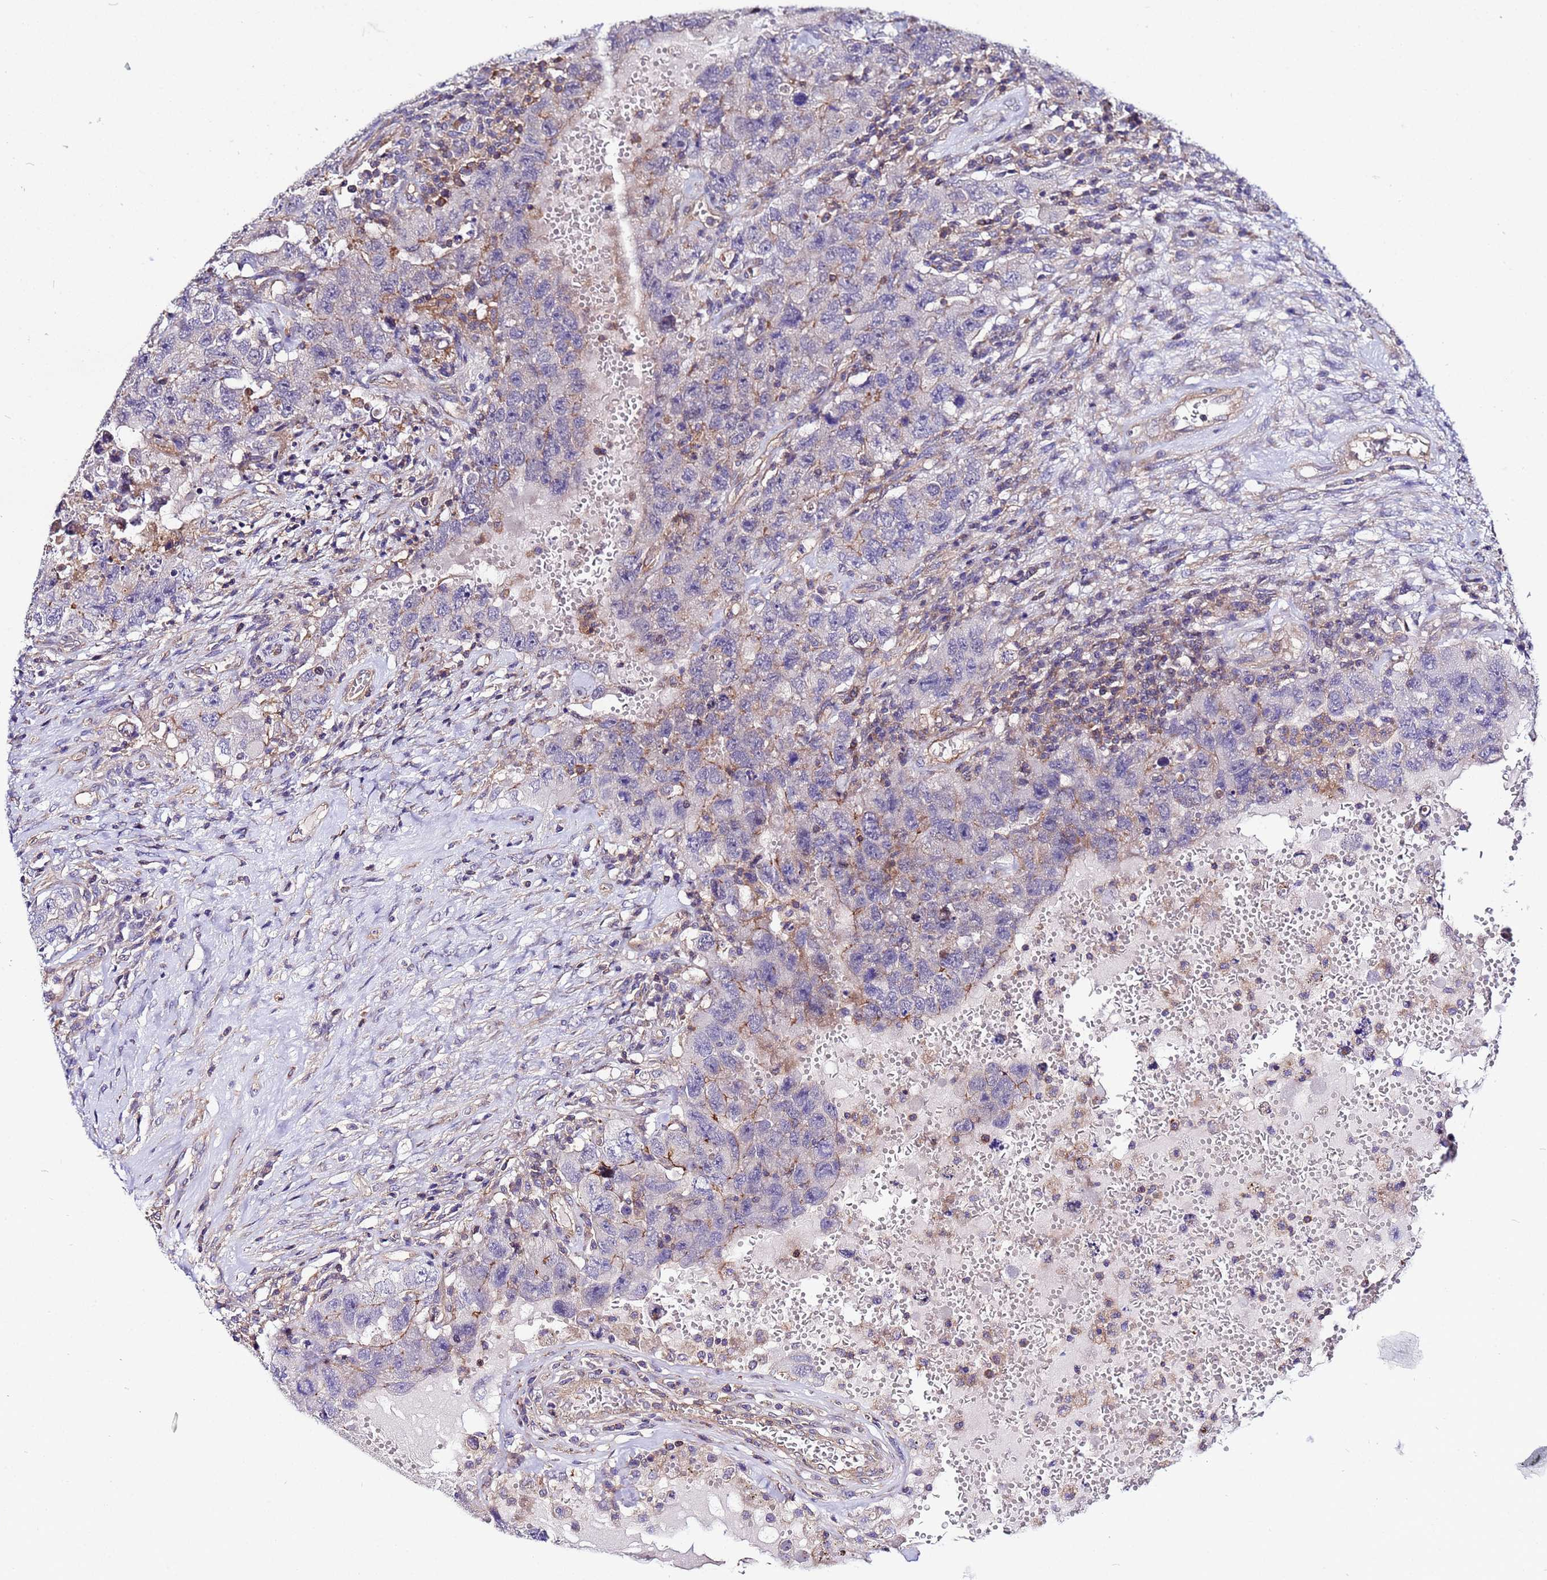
{"staining": {"intensity": "weak", "quantity": "<25%", "location": "cytoplasmic/membranous"}, "tissue": "testis cancer", "cell_type": "Tumor cells", "image_type": "cancer", "snomed": [{"axis": "morphology", "description": "Carcinoma, Embryonal, NOS"}, {"axis": "topography", "description": "Testis"}], "caption": "Immunohistochemistry histopathology image of human testis cancer stained for a protein (brown), which shows no positivity in tumor cells.", "gene": "STK38", "patient": {"sex": "male", "age": 26}}